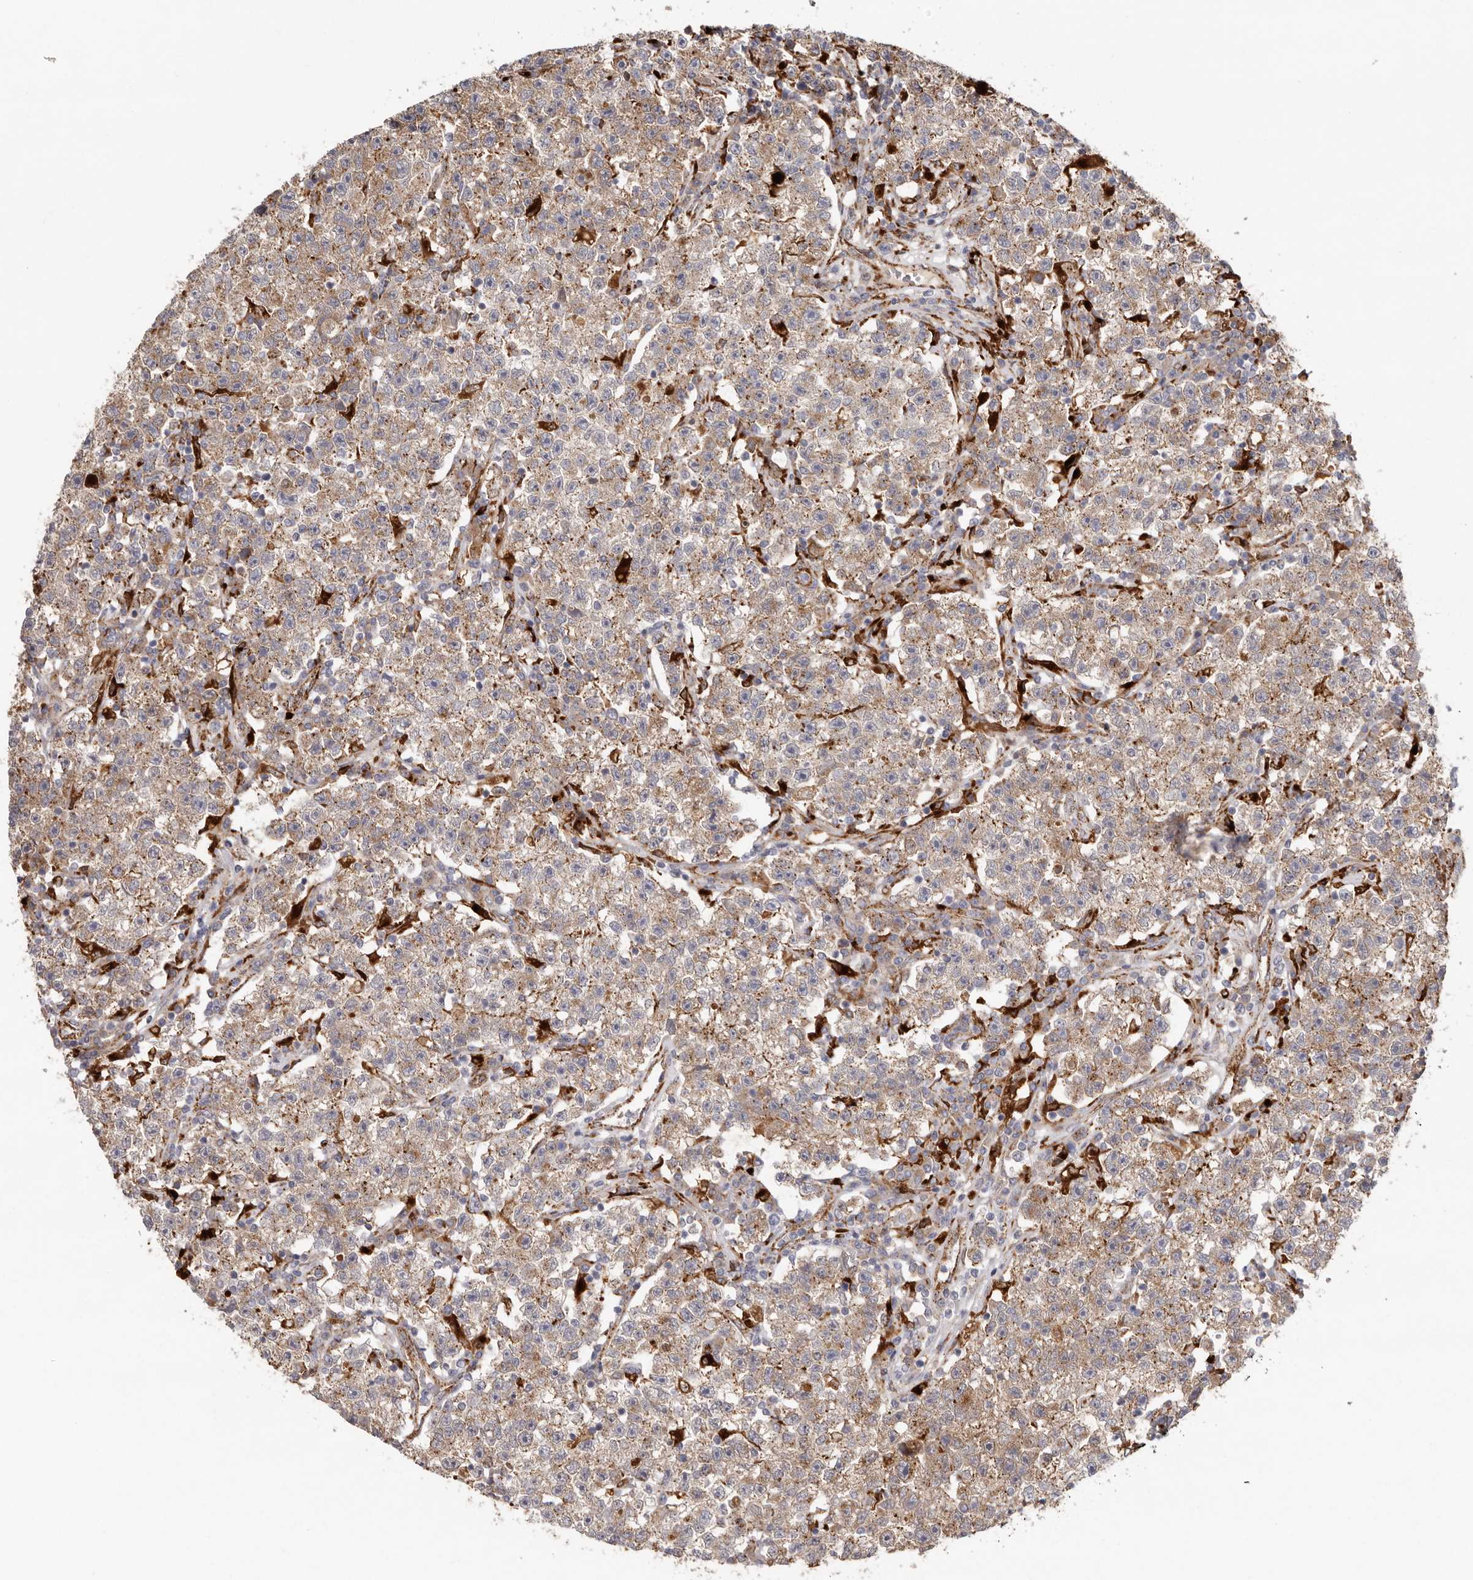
{"staining": {"intensity": "moderate", "quantity": ">75%", "location": "cytoplasmic/membranous"}, "tissue": "testis cancer", "cell_type": "Tumor cells", "image_type": "cancer", "snomed": [{"axis": "morphology", "description": "Seminoma, NOS"}, {"axis": "topography", "description": "Testis"}], "caption": "Protein positivity by immunohistochemistry (IHC) exhibits moderate cytoplasmic/membranous staining in approximately >75% of tumor cells in seminoma (testis). (DAB IHC with brightfield microscopy, high magnification).", "gene": "GRN", "patient": {"sex": "male", "age": 22}}